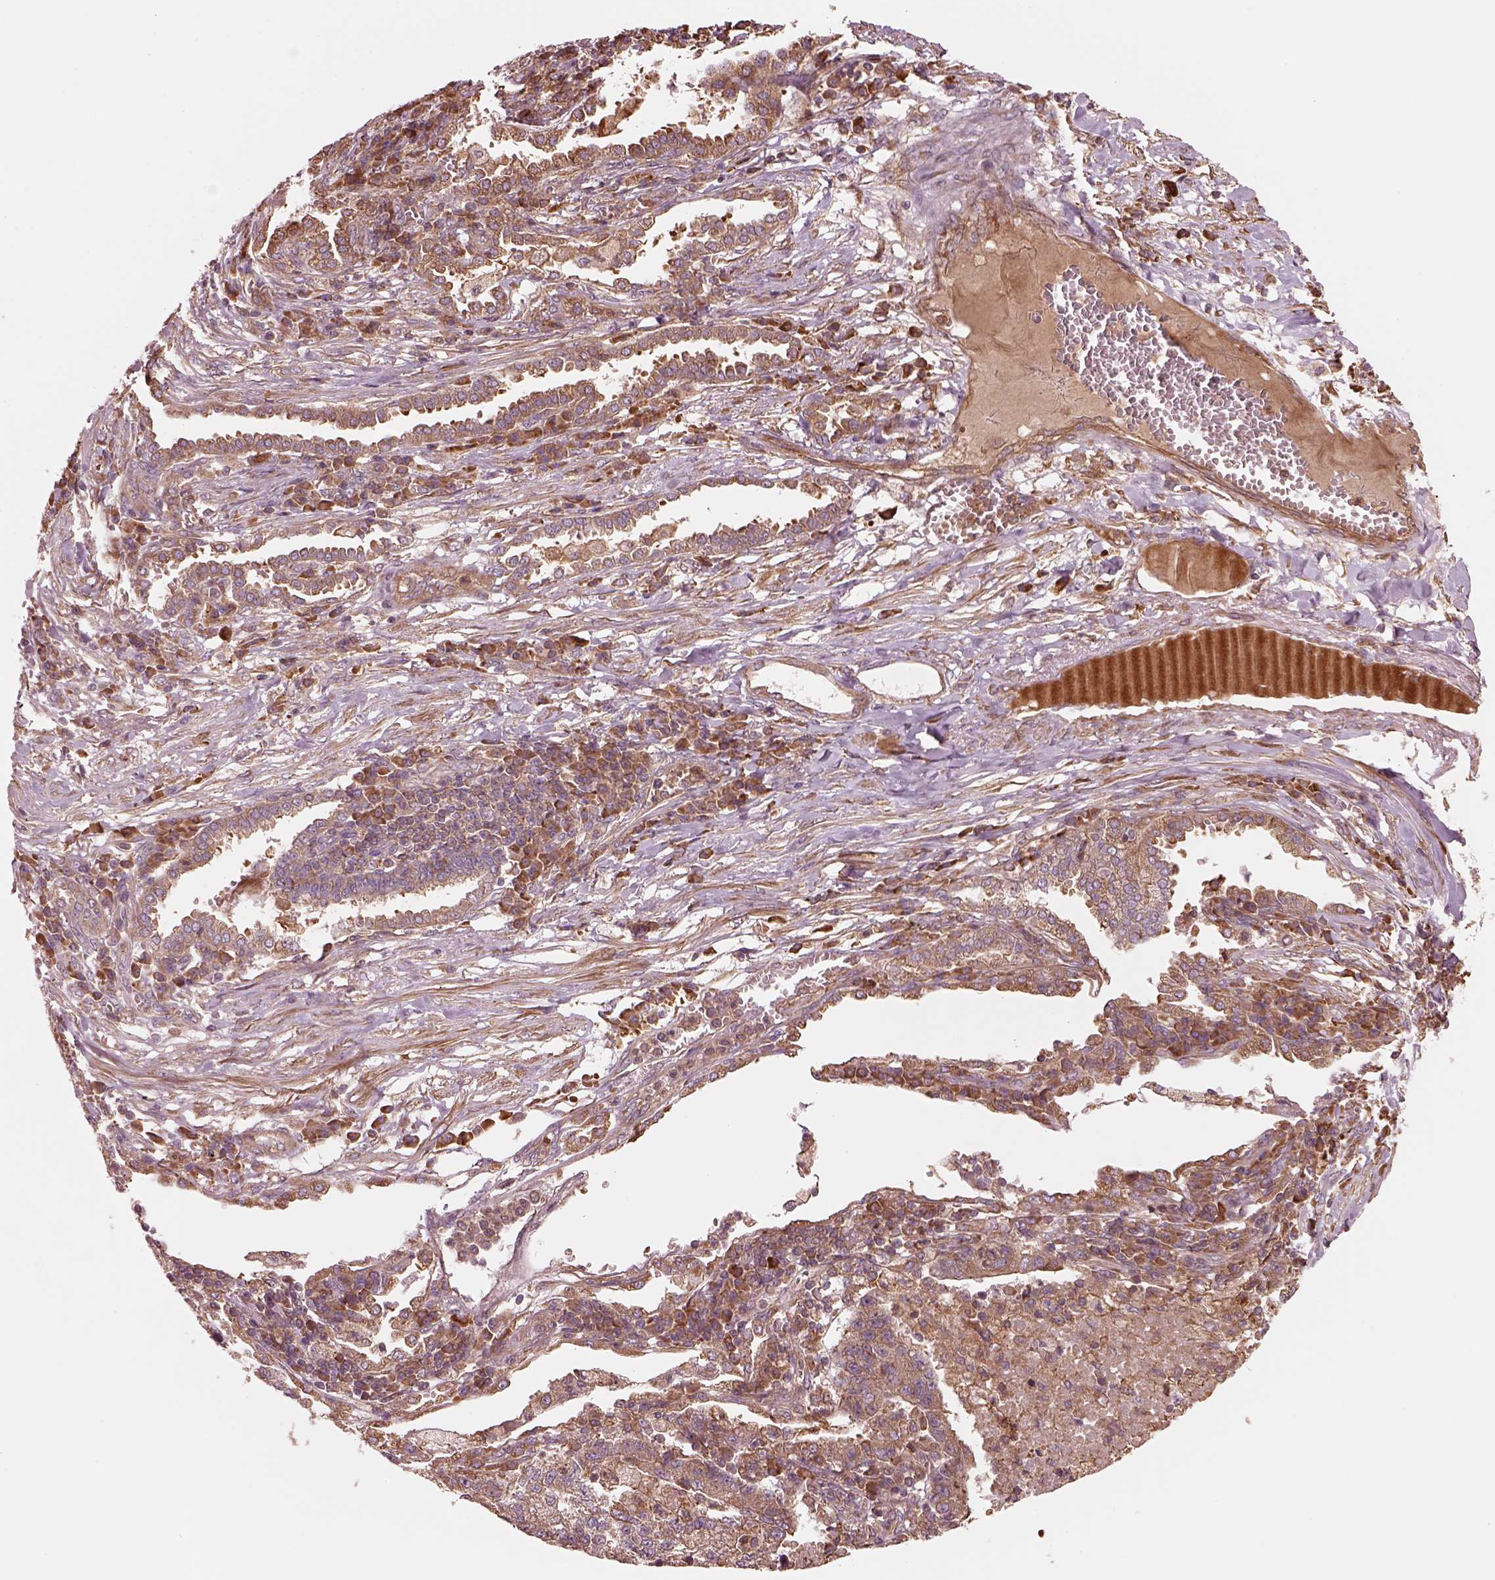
{"staining": {"intensity": "moderate", "quantity": "<25%", "location": "cytoplasmic/membranous"}, "tissue": "lung cancer", "cell_type": "Tumor cells", "image_type": "cancer", "snomed": [{"axis": "morphology", "description": "Adenocarcinoma, NOS"}, {"axis": "topography", "description": "Lung"}], "caption": "Moderate cytoplasmic/membranous staining is seen in about <25% of tumor cells in adenocarcinoma (lung). (DAB IHC with brightfield microscopy, high magnification).", "gene": "ASCC2", "patient": {"sex": "male", "age": 57}}